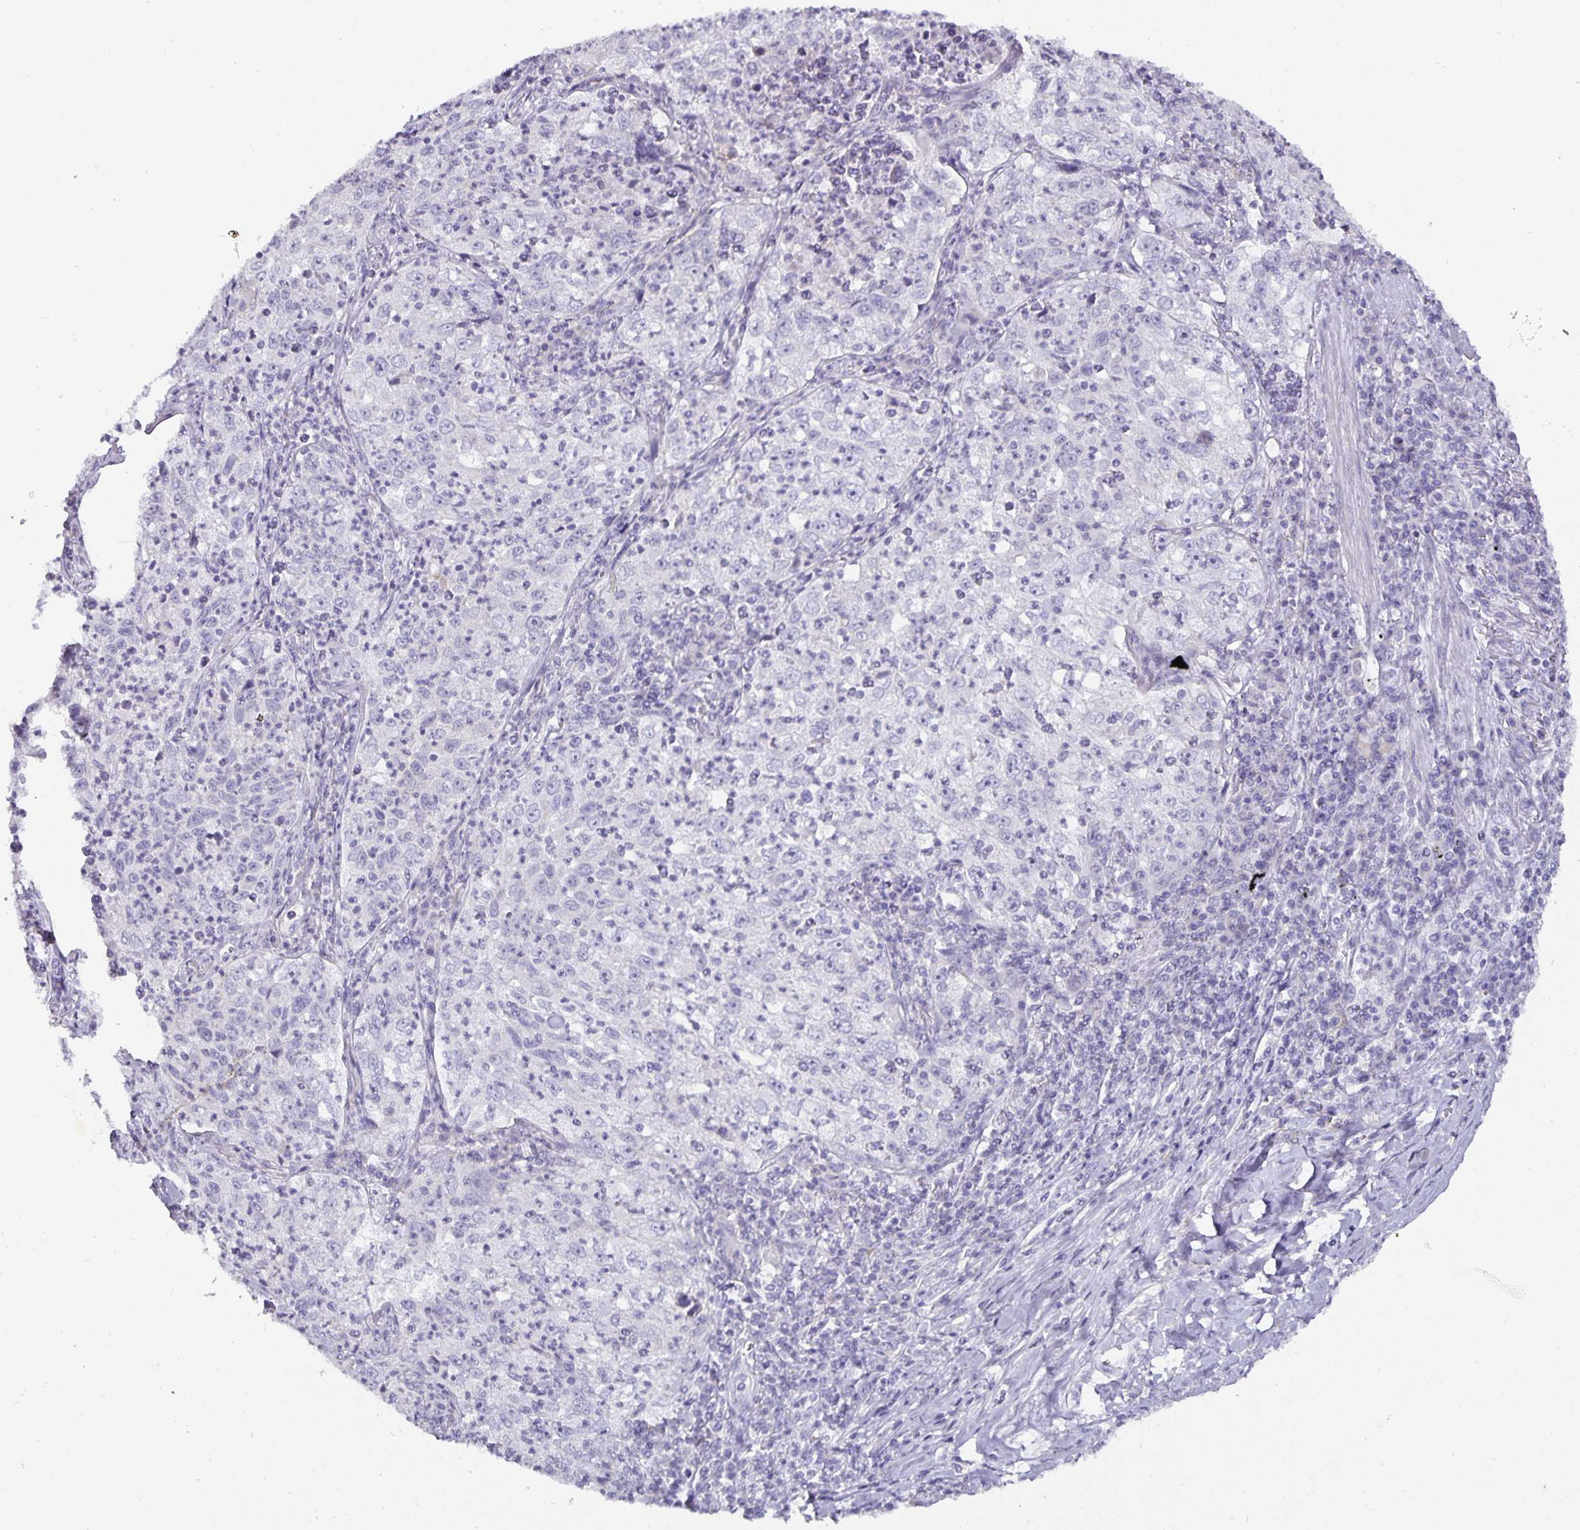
{"staining": {"intensity": "negative", "quantity": "none", "location": "none"}, "tissue": "lung cancer", "cell_type": "Tumor cells", "image_type": "cancer", "snomed": [{"axis": "morphology", "description": "Squamous cell carcinoma, NOS"}, {"axis": "topography", "description": "Lung"}], "caption": "Human lung cancer stained for a protein using immunohistochemistry (IHC) exhibits no positivity in tumor cells.", "gene": "CA12", "patient": {"sex": "male", "age": 71}}